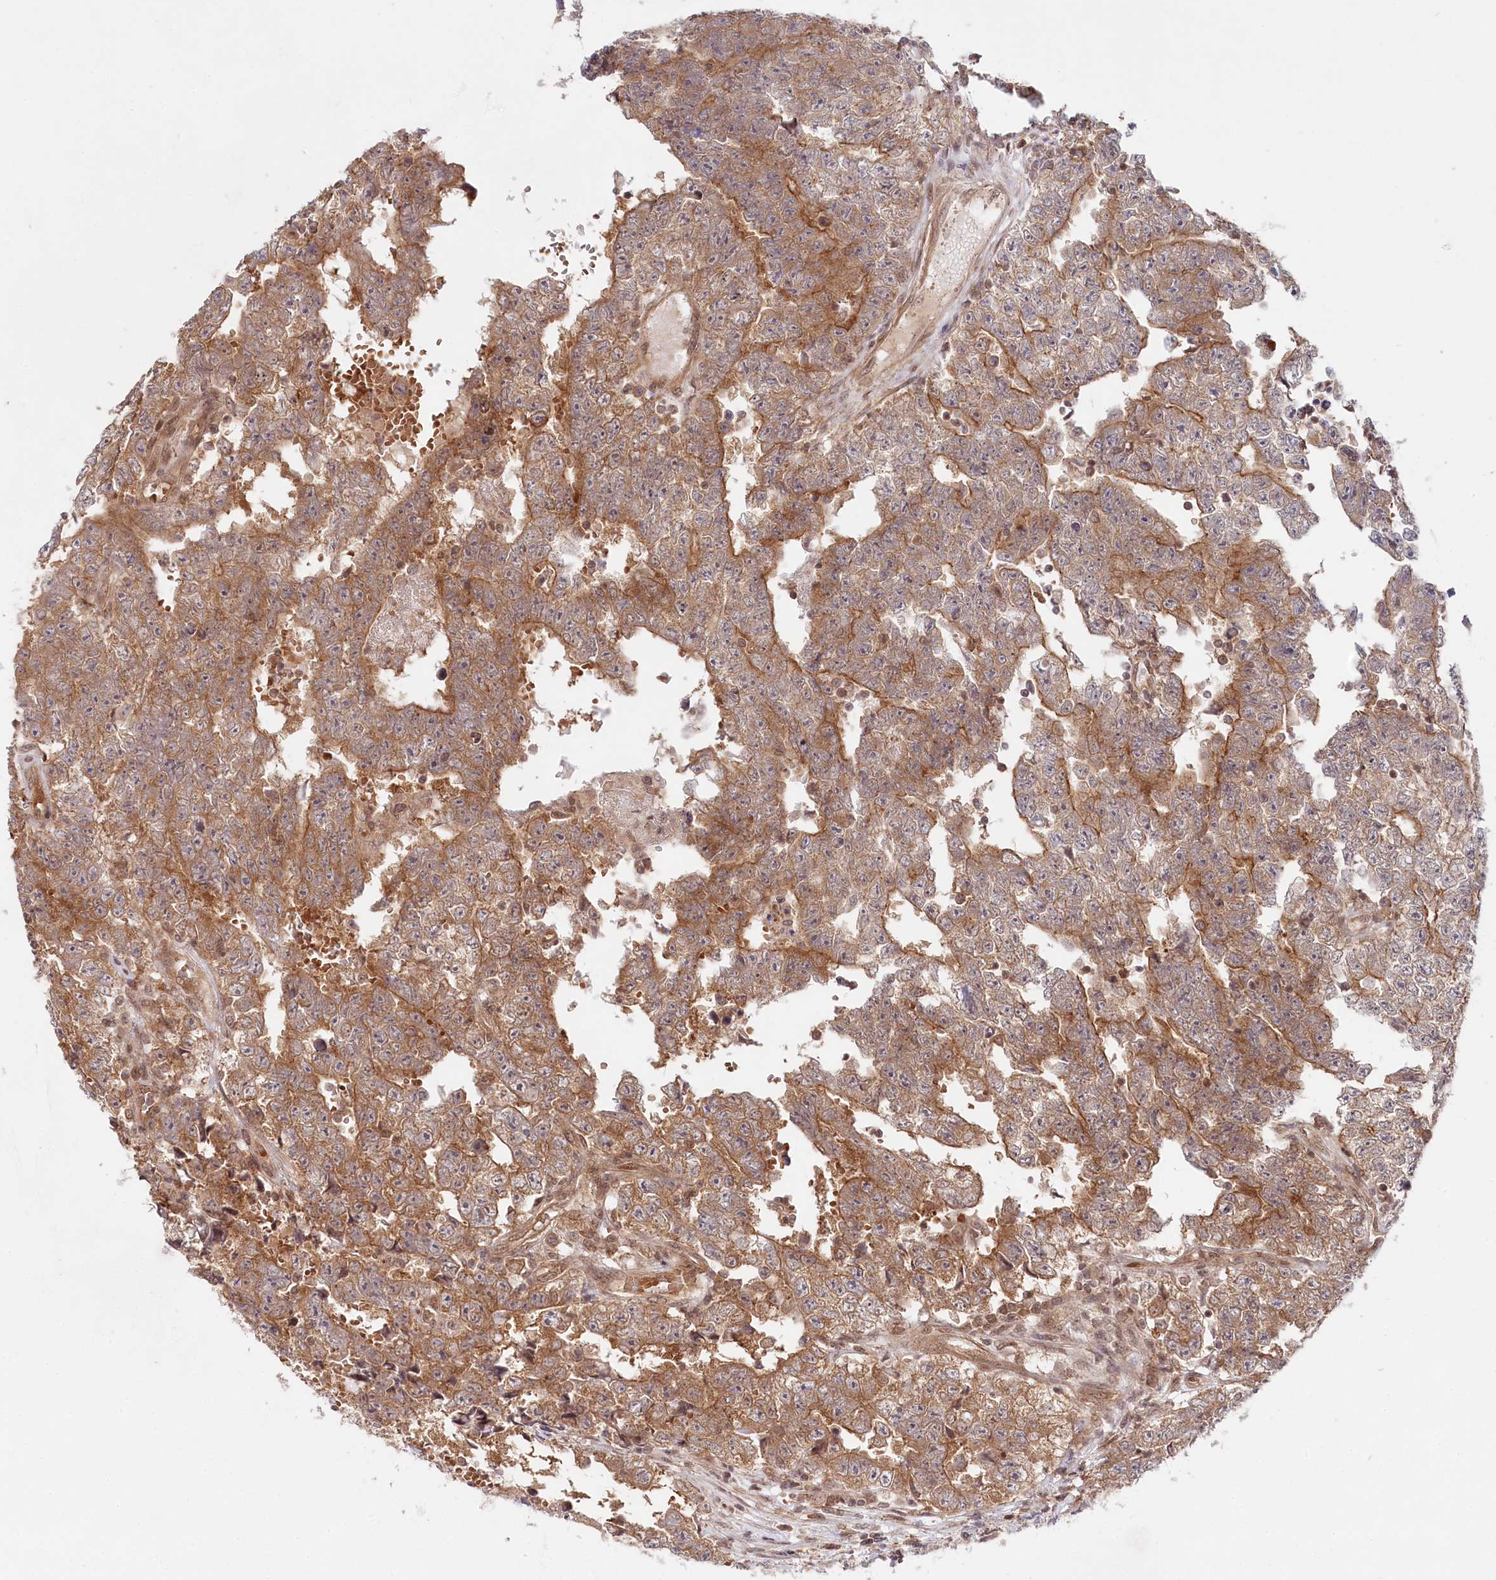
{"staining": {"intensity": "moderate", "quantity": ">75%", "location": "cytoplasmic/membranous"}, "tissue": "testis cancer", "cell_type": "Tumor cells", "image_type": "cancer", "snomed": [{"axis": "morphology", "description": "Carcinoma, Embryonal, NOS"}, {"axis": "topography", "description": "Testis"}], "caption": "Embryonal carcinoma (testis) was stained to show a protein in brown. There is medium levels of moderate cytoplasmic/membranous expression in approximately >75% of tumor cells.", "gene": "CCDC65", "patient": {"sex": "male", "age": 25}}